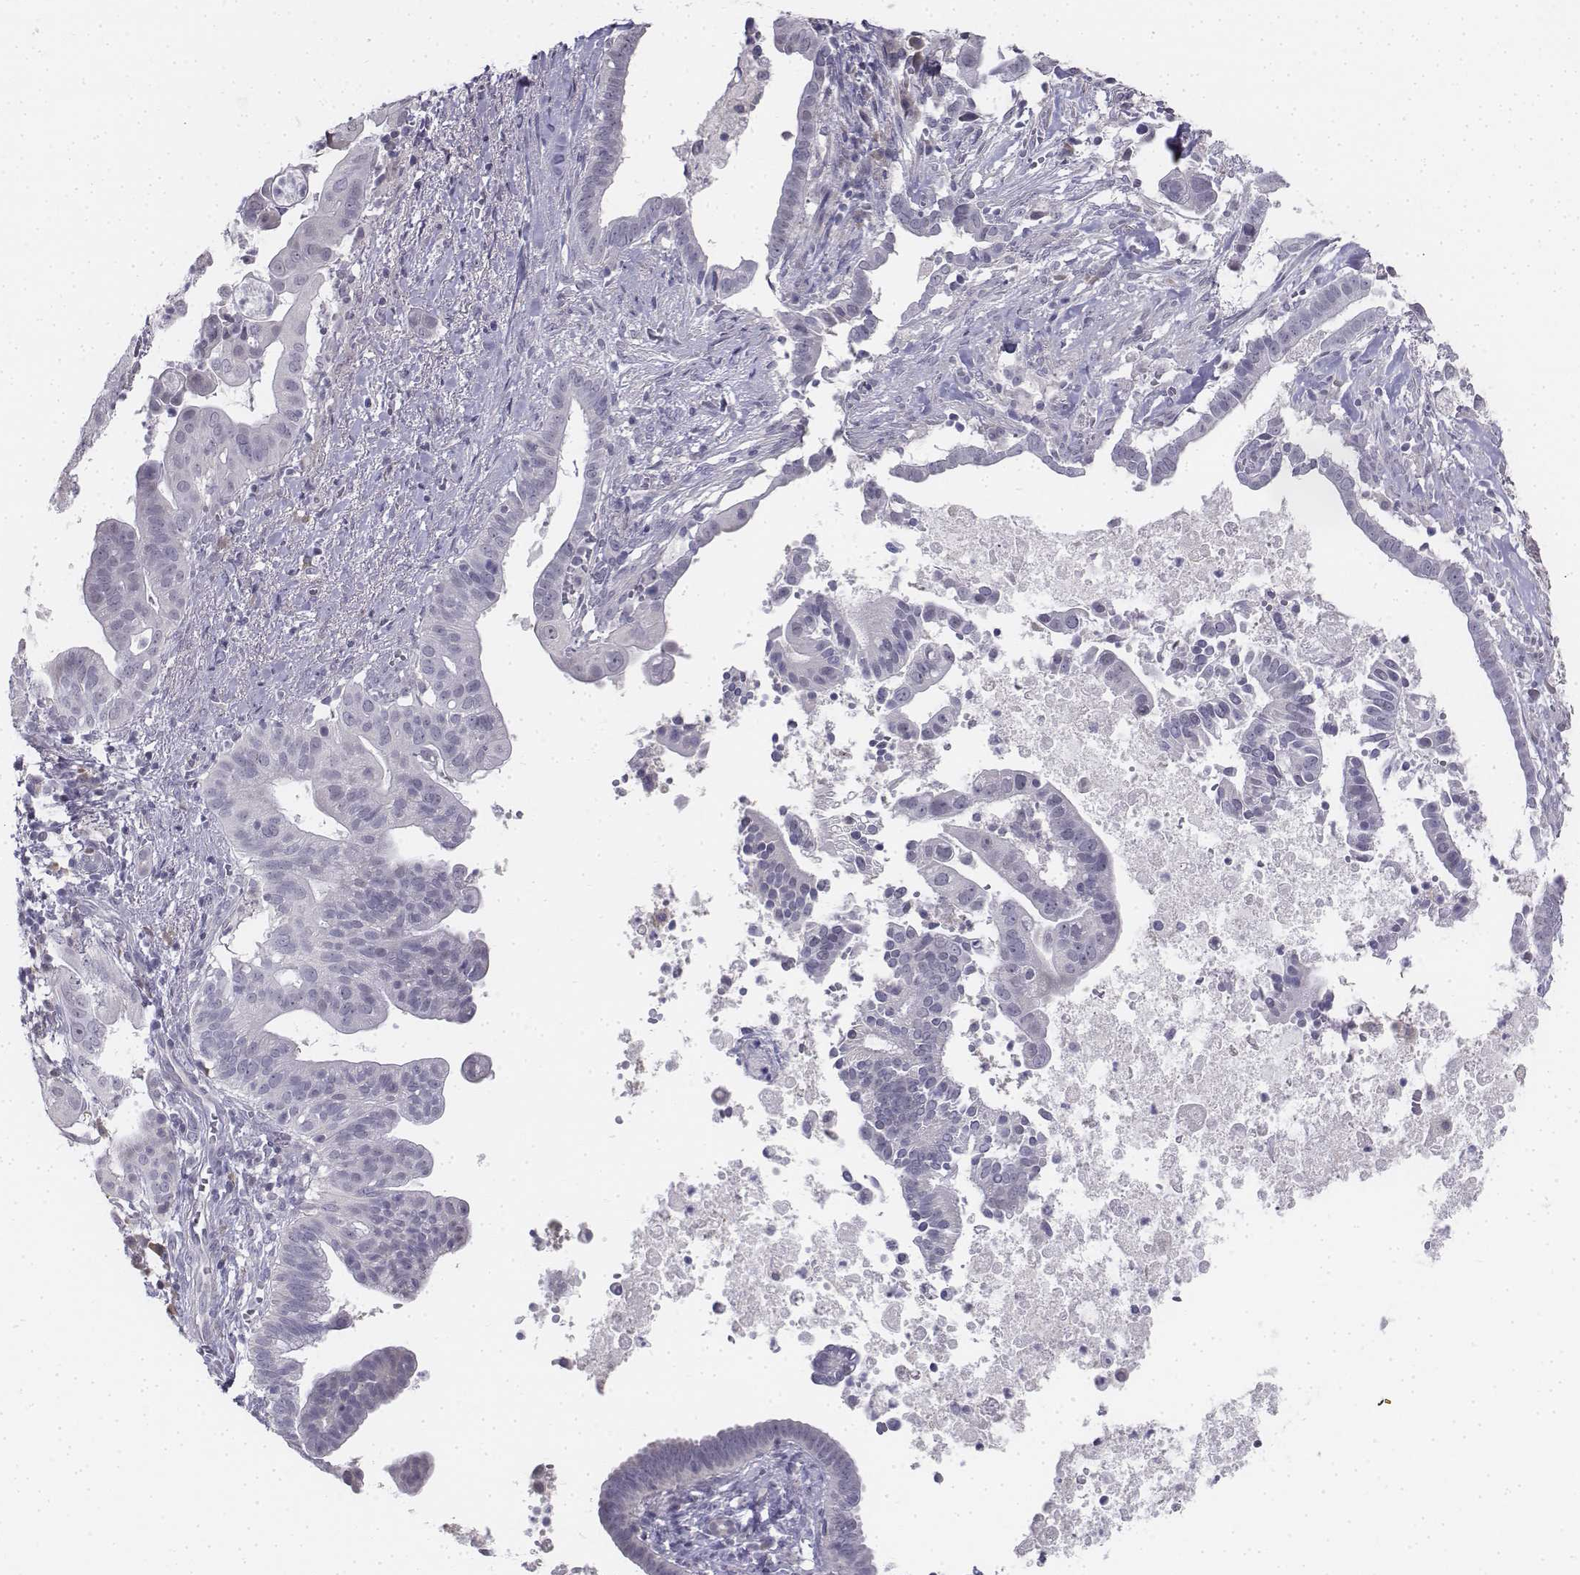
{"staining": {"intensity": "negative", "quantity": "none", "location": "none"}, "tissue": "pancreatic cancer", "cell_type": "Tumor cells", "image_type": "cancer", "snomed": [{"axis": "morphology", "description": "Adenocarcinoma, NOS"}, {"axis": "topography", "description": "Pancreas"}], "caption": "An image of human adenocarcinoma (pancreatic) is negative for staining in tumor cells. (Immunohistochemistry (ihc), brightfield microscopy, high magnification).", "gene": "PENK", "patient": {"sex": "male", "age": 61}}